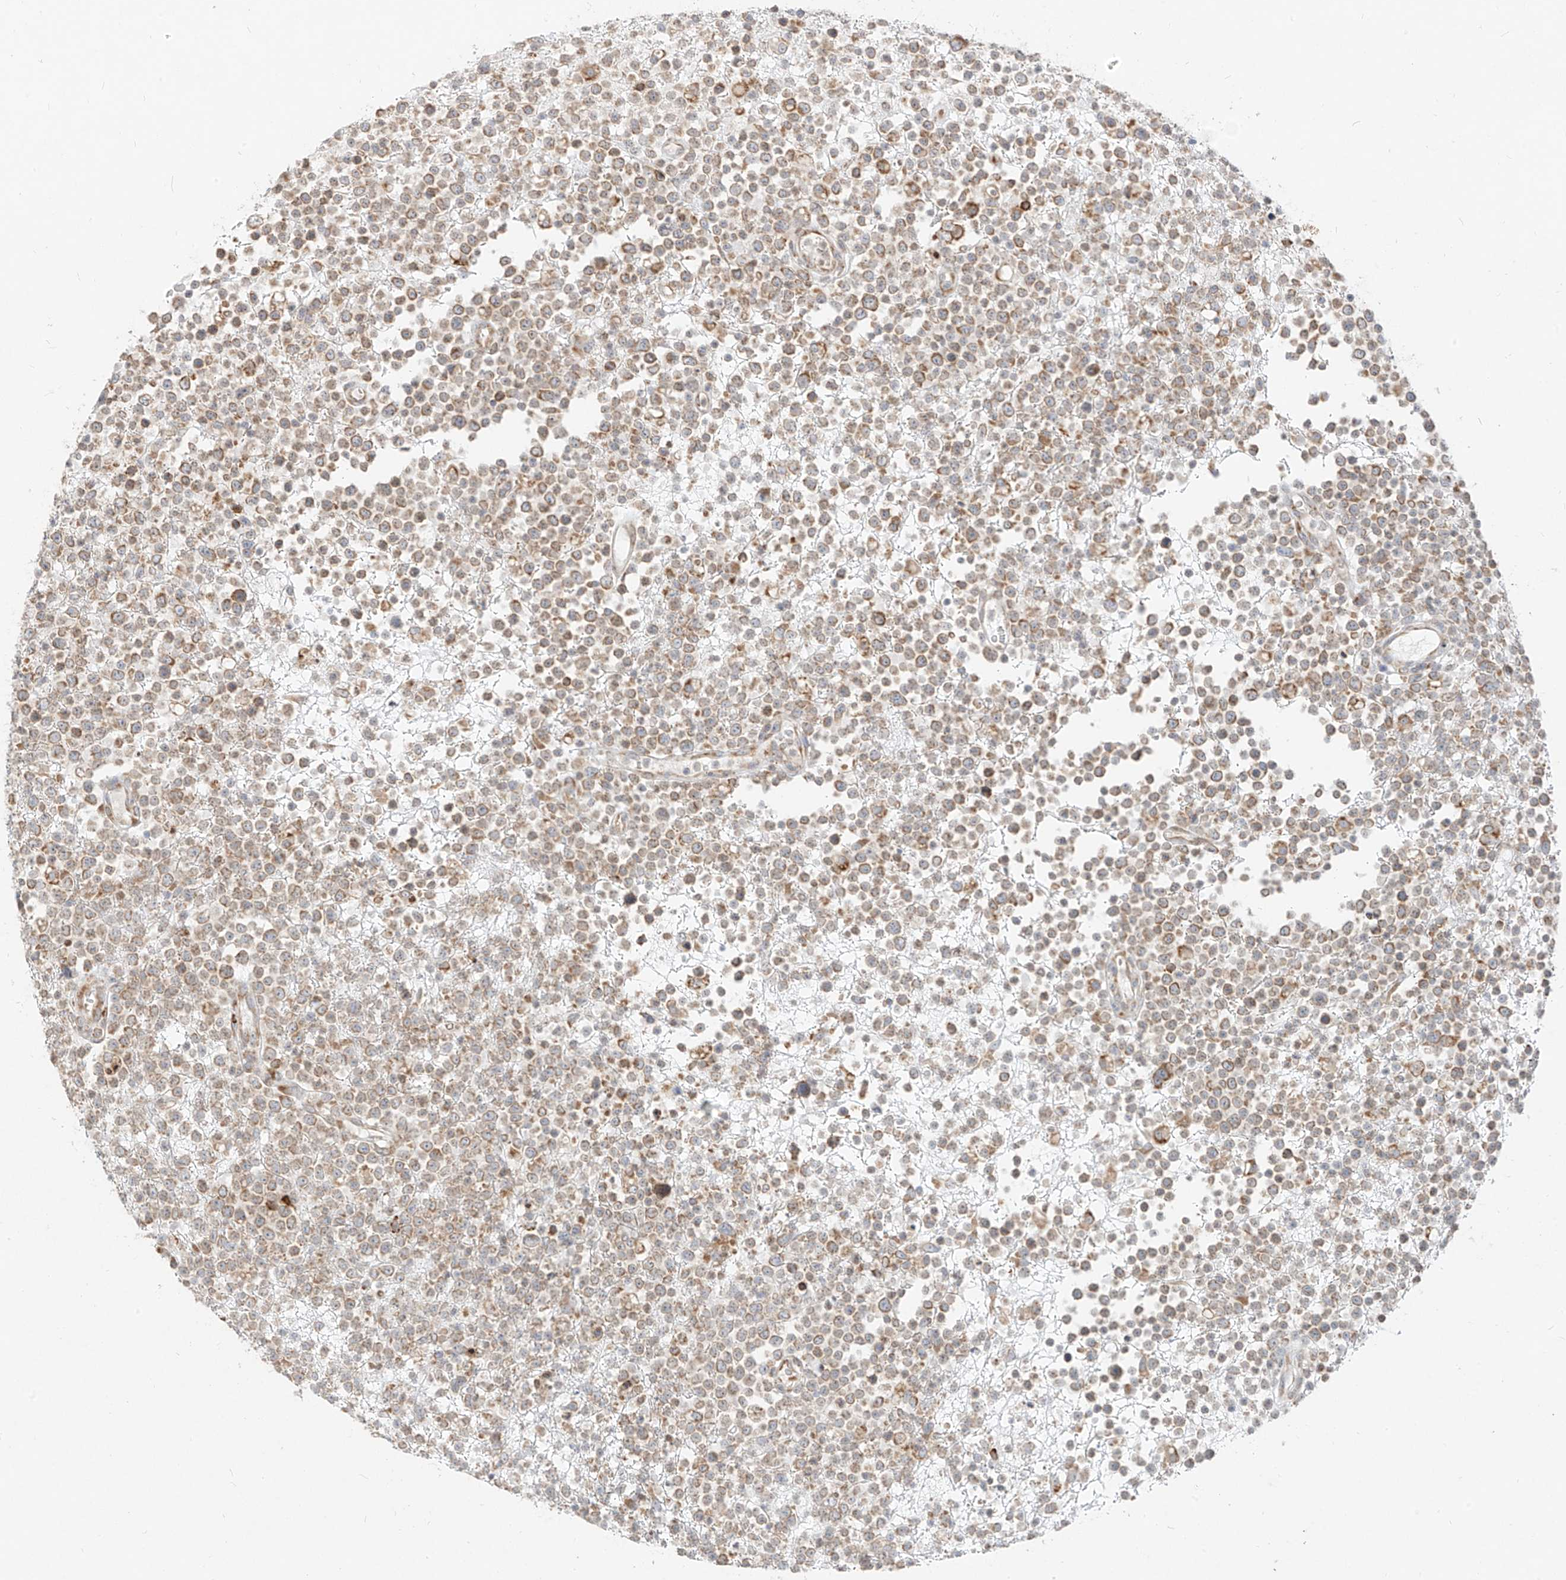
{"staining": {"intensity": "moderate", "quantity": "25%-75%", "location": "cytoplasmic/membranous"}, "tissue": "lymphoma", "cell_type": "Tumor cells", "image_type": "cancer", "snomed": [{"axis": "morphology", "description": "Malignant lymphoma, non-Hodgkin's type, High grade"}, {"axis": "topography", "description": "Colon"}], "caption": "Lymphoma tissue reveals moderate cytoplasmic/membranous positivity in about 25%-75% of tumor cells, visualized by immunohistochemistry. (Stains: DAB in brown, nuclei in blue, Microscopy: brightfield microscopy at high magnification).", "gene": "STT3A", "patient": {"sex": "female", "age": 53}}